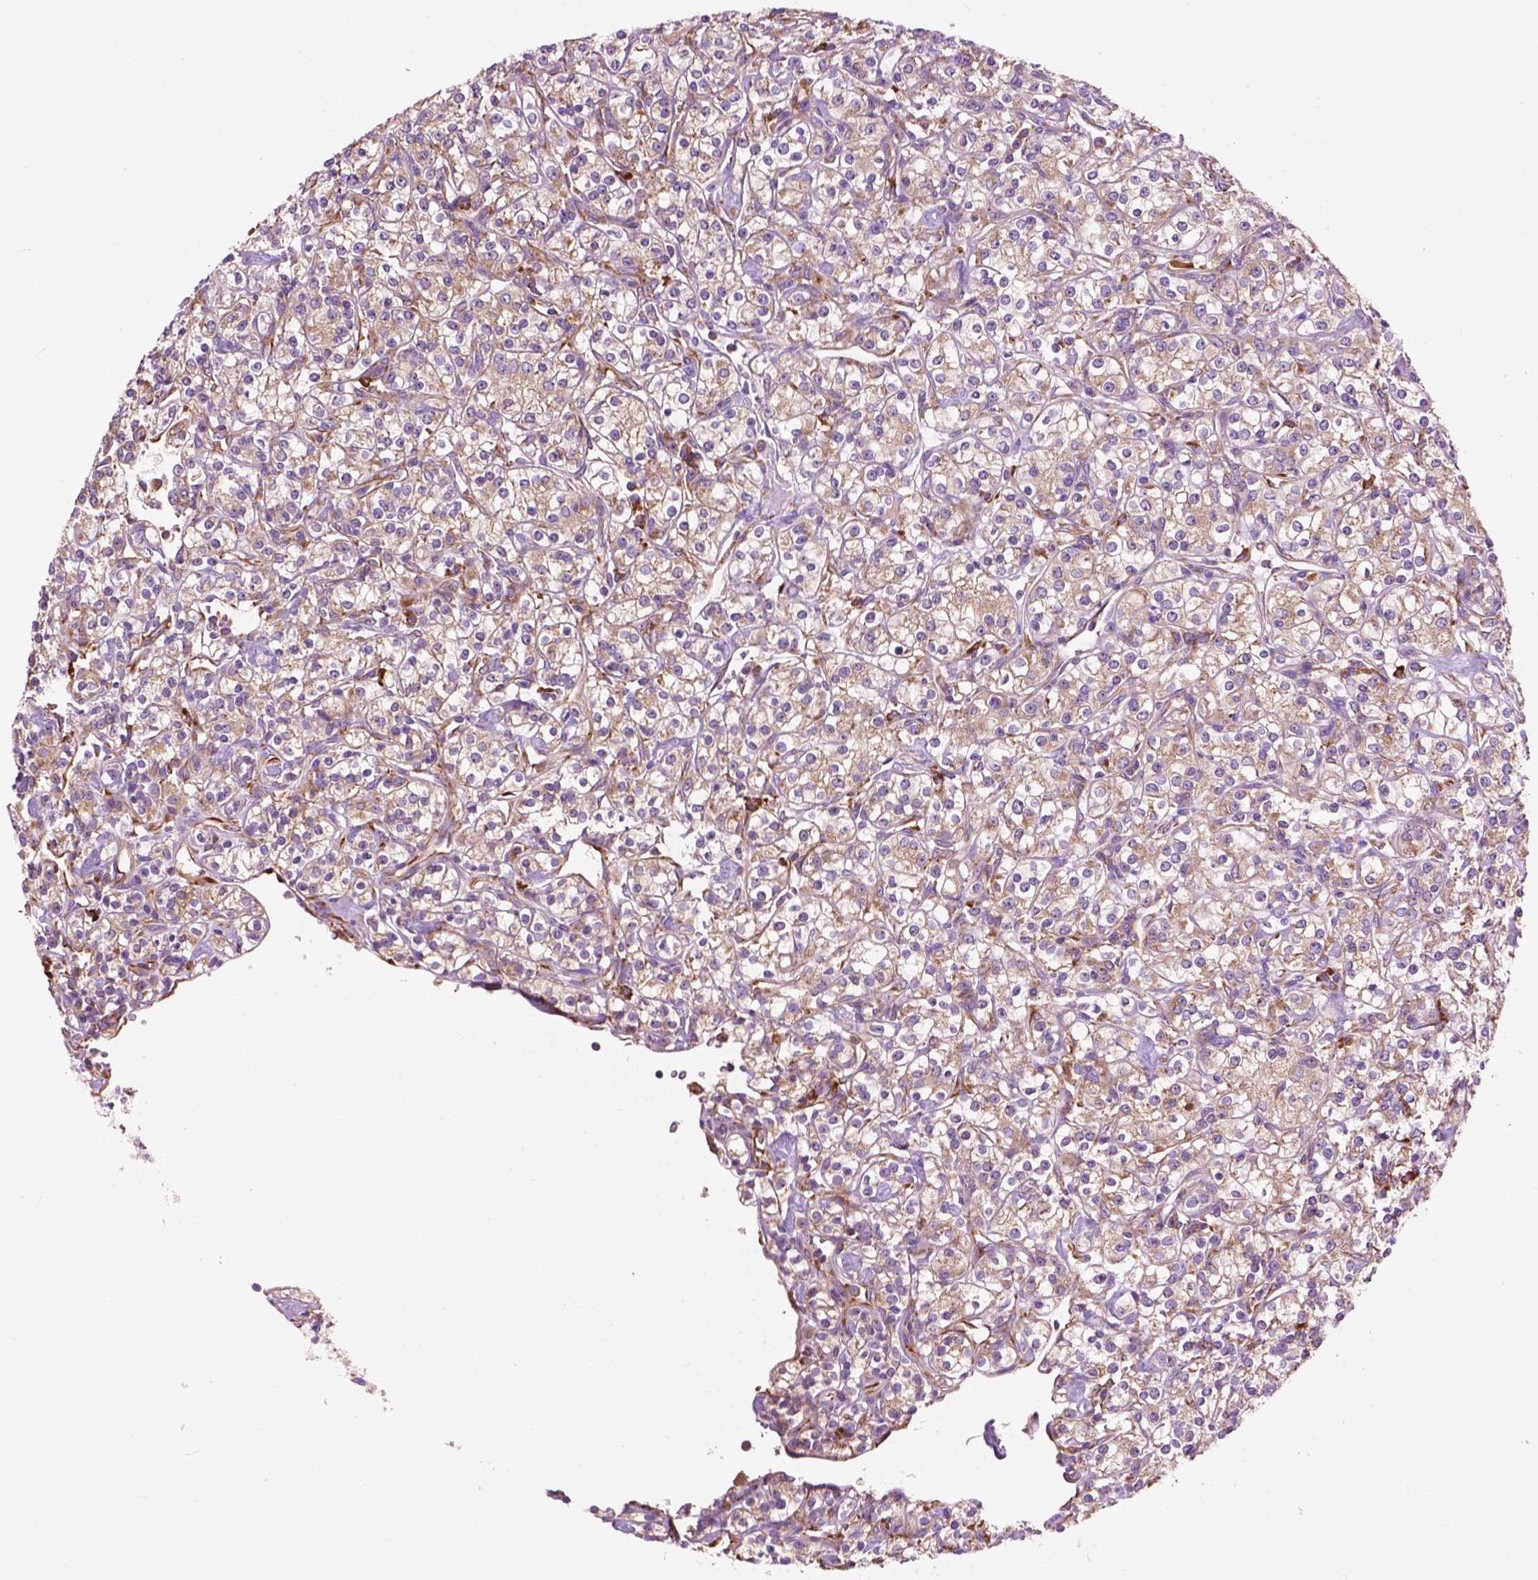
{"staining": {"intensity": "weak", "quantity": ">75%", "location": "cytoplasmic/membranous"}, "tissue": "renal cancer", "cell_type": "Tumor cells", "image_type": "cancer", "snomed": [{"axis": "morphology", "description": "Adenocarcinoma, NOS"}, {"axis": "topography", "description": "Kidney"}], "caption": "Human renal adenocarcinoma stained with a brown dye shows weak cytoplasmic/membranous positive staining in approximately >75% of tumor cells.", "gene": "RPL37A", "patient": {"sex": "male", "age": 77}}